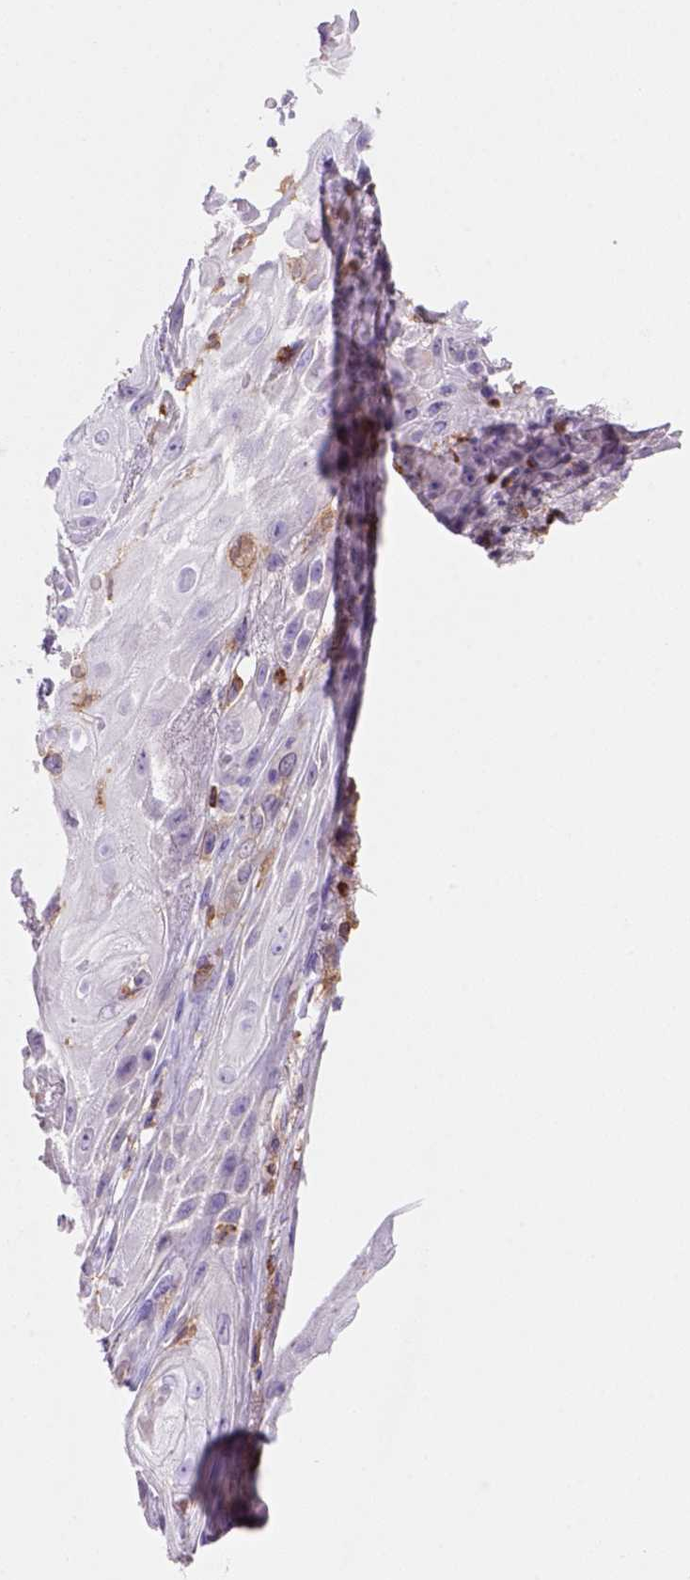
{"staining": {"intensity": "negative", "quantity": "none", "location": "none"}, "tissue": "skin cancer", "cell_type": "Tumor cells", "image_type": "cancer", "snomed": [{"axis": "morphology", "description": "Squamous cell carcinoma, NOS"}, {"axis": "topography", "description": "Skin"}], "caption": "This is a photomicrograph of immunohistochemistry (IHC) staining of skin cancer (squamous cell carcinoma), which shows no expression in tumor cells.", "gene": "INPP5D", "patient": {"sex": "male", "age": 62}}